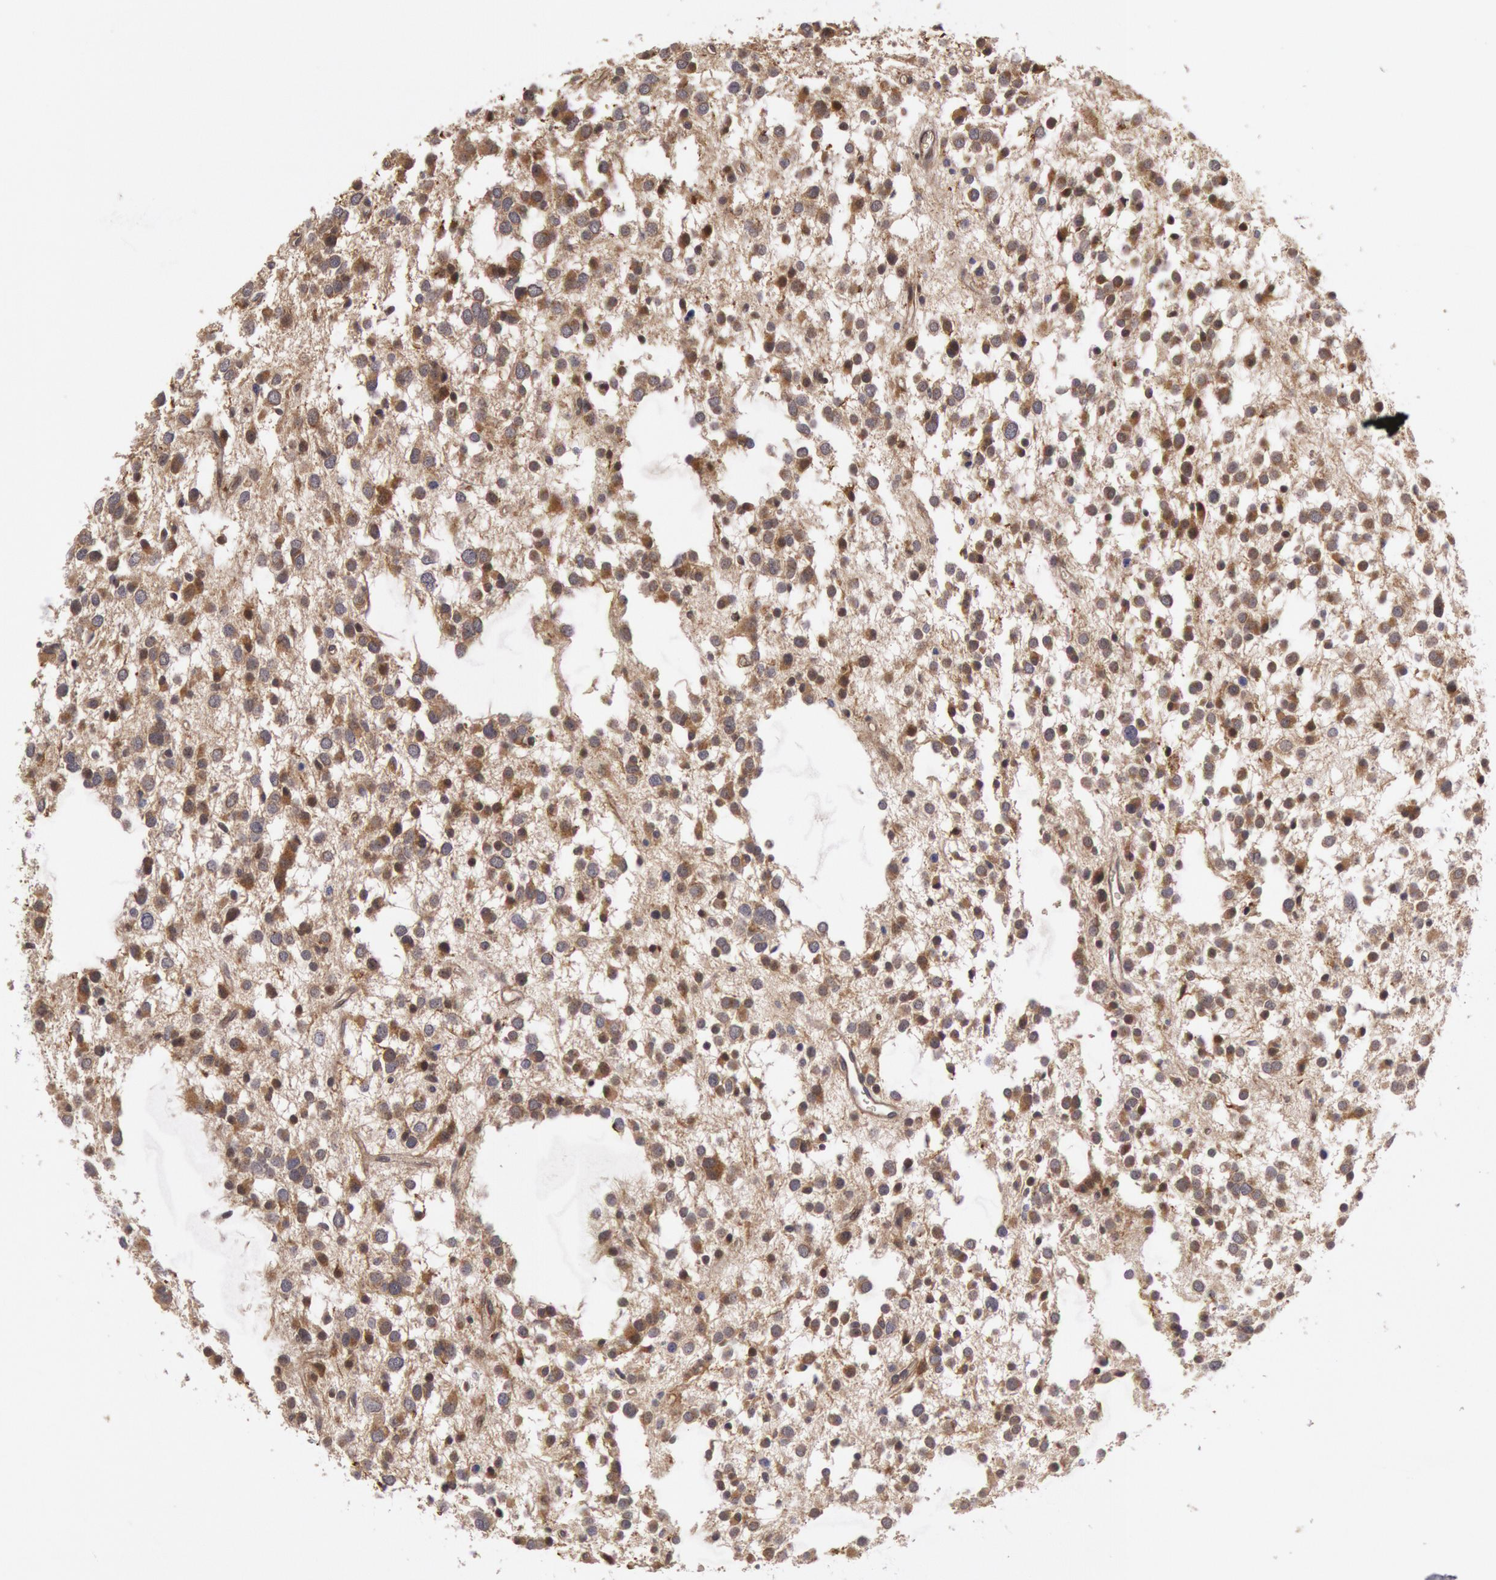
{"staining": {"intensity": "strong", "quantity": "25%-75%", "location": "cytoplasmic/membranous,nuclear"}, "tissue": "glioma", "cell_type": "Tumor cells", "image_type": "cancer", "snomed": [{"axis": "morphology", "description": "Glioma, malignant, Low grade"}, {"axis": "topography", "description": "Brain"}], "caption": "This image demonstrates IHC staining of human malignant glioma (low-grade), with high strong cytoplasmic/membranous and nuclear positivity in about 25%-75% of tumor cells.", "gene": "TRIB2", "patient": {"sex": "female", "age": 36}}